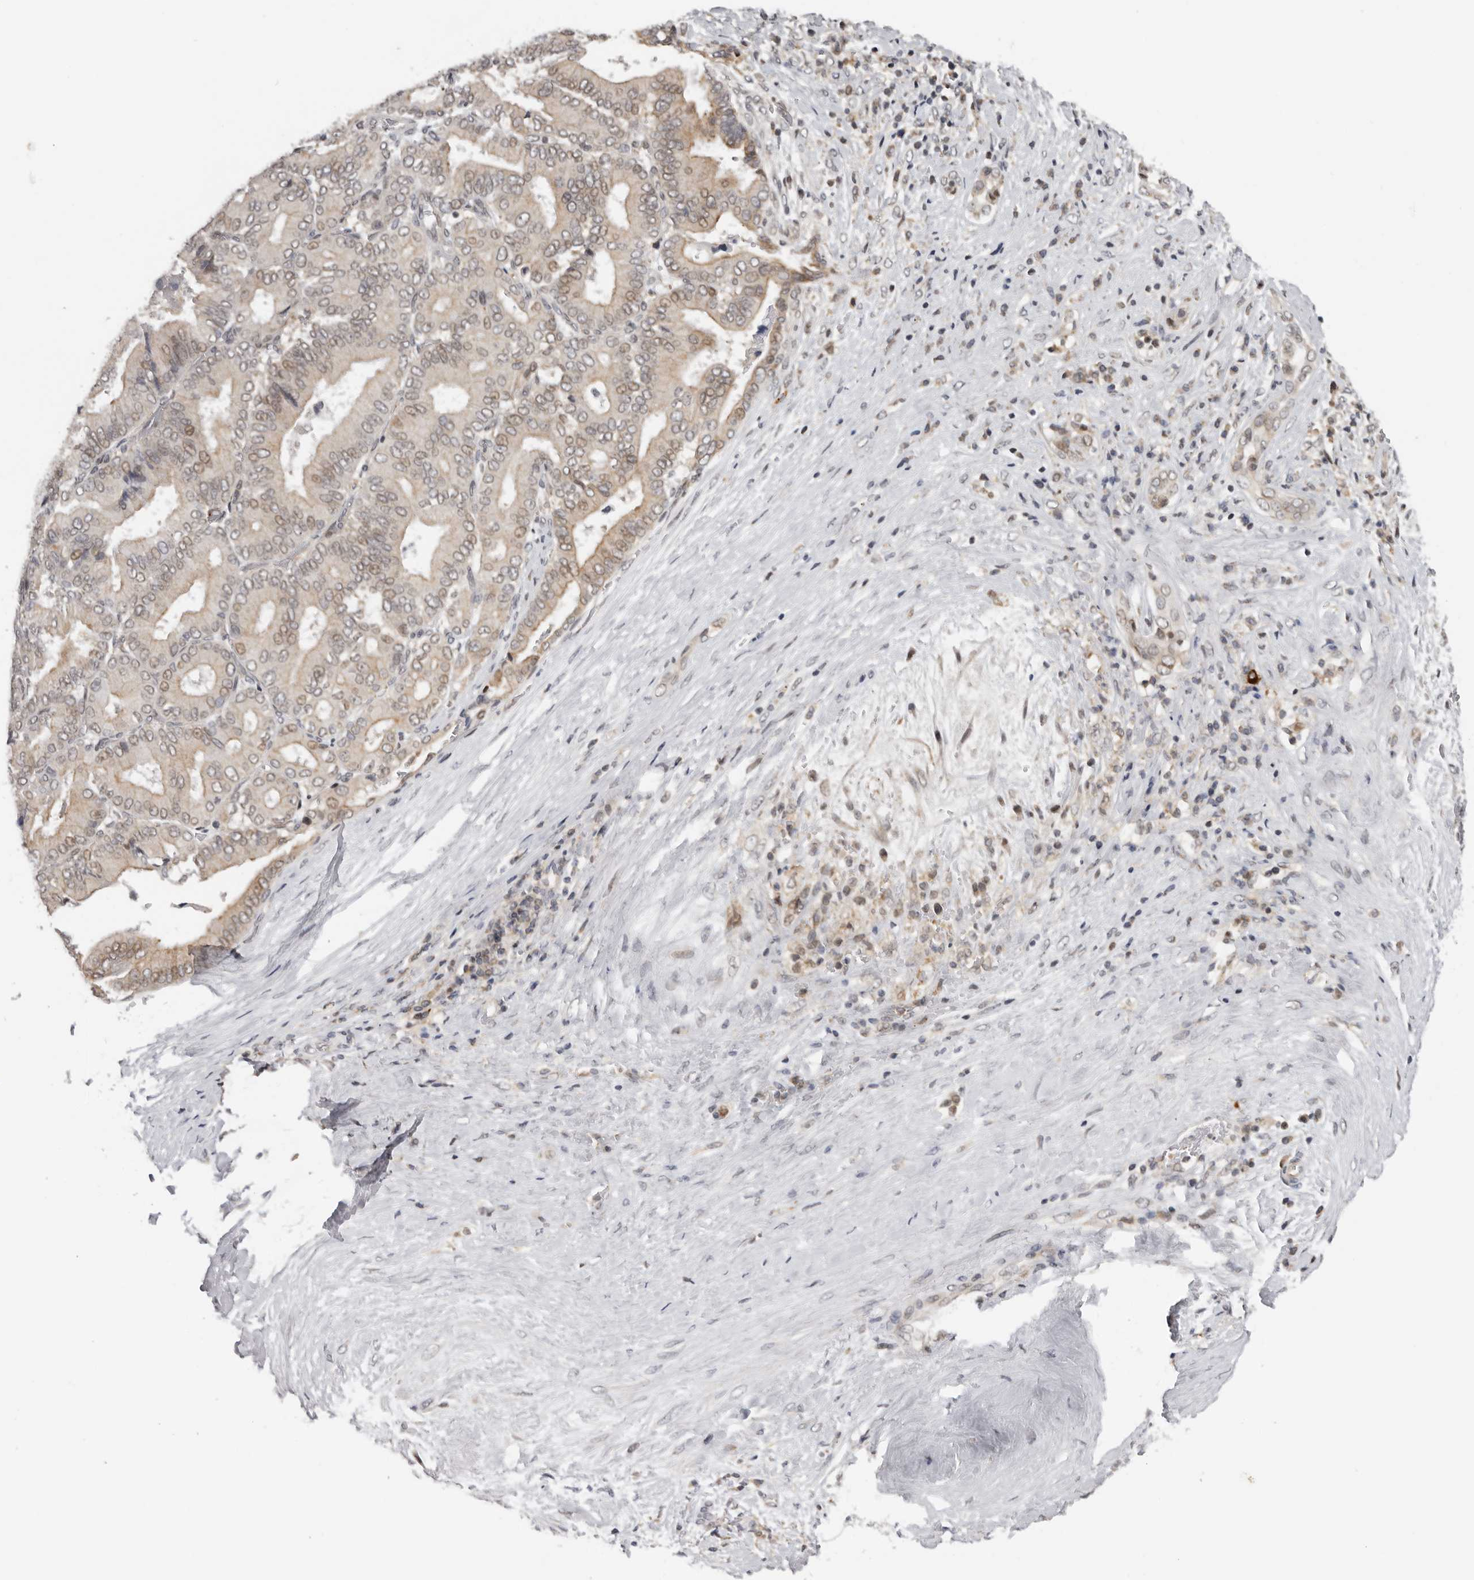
{"staining": {"intensity": "moderate", "quantity": "25%-75%", "location": "cytoplasmic/membranous,nuclear"}, "tissue": "liver cancer", "cell_type": "Tumor cells", "image_type": "cancer", "snomed": [{"axis": "morphology", "description": "Cholangiocarcinoma"}, {"axis": "topography", "description": "Liver"}], "caption": "Liver cholangiocarcinoma tissue shows moderate cytoplasmic/membranous and nuclear positivity in approximately 25%-75% of tumor cells", "gene": "KIF2B", "patient": {"sex": "female", "age": 75}}